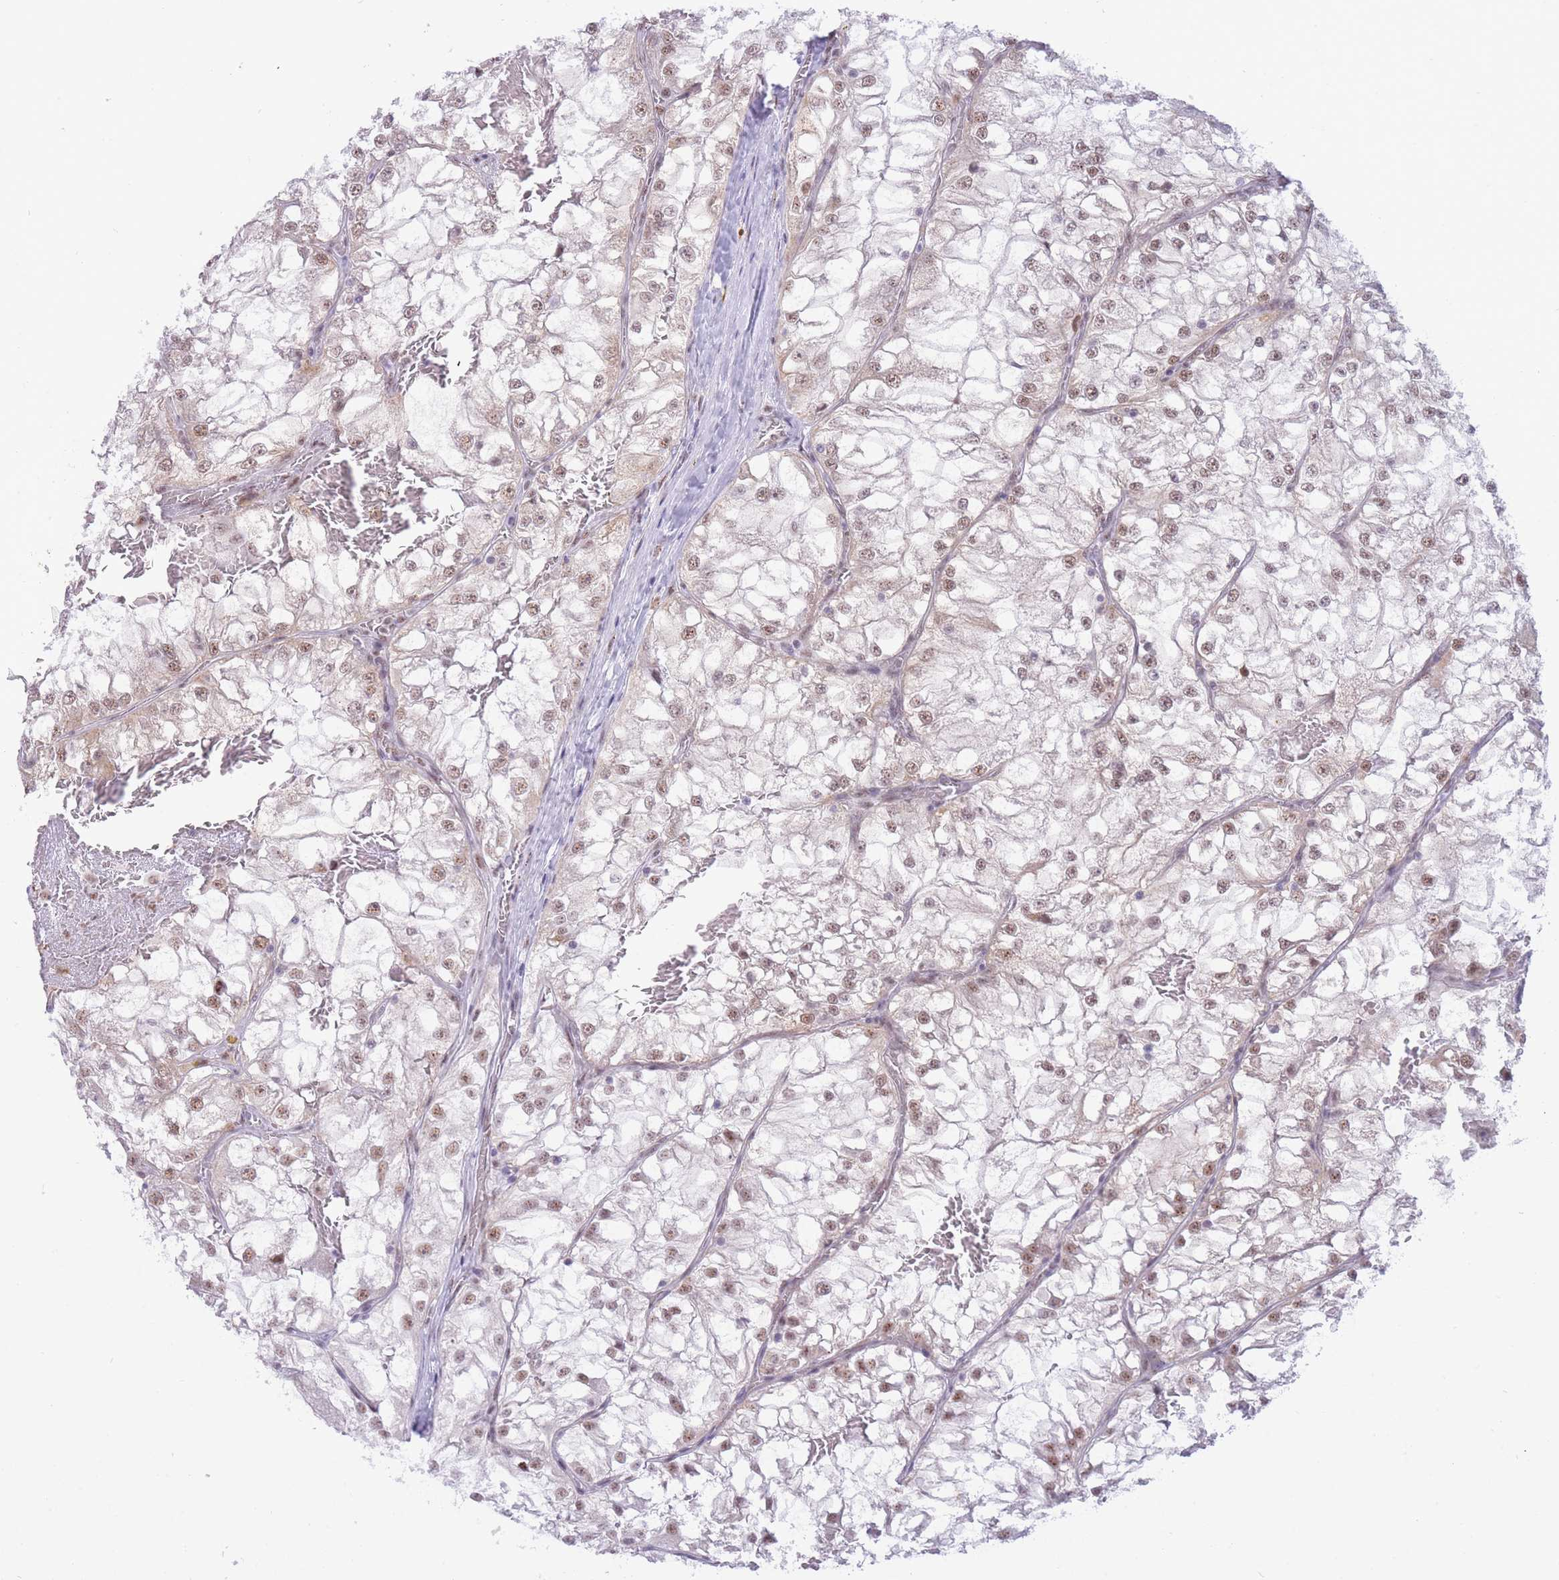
{"staining": {"intensity": "weak", "quantity": ">75%", "location": "nuclear"}, "tissue": "renal cancer", "cell_type": "Tumor cells", "image_type": "cancer", "snomed": [{"axis": "morphology", "description": "Adenocarcinoma, NOS"}, {"axis": "topography", "description": "Kidney"}], "caption": "Renal cancer (adenocarcinoma) stained with a protein marker demonstrates weak staining in tumor cells.", "gene": "CYP2B6", "patient": {"sex": "female", "age": 72}}